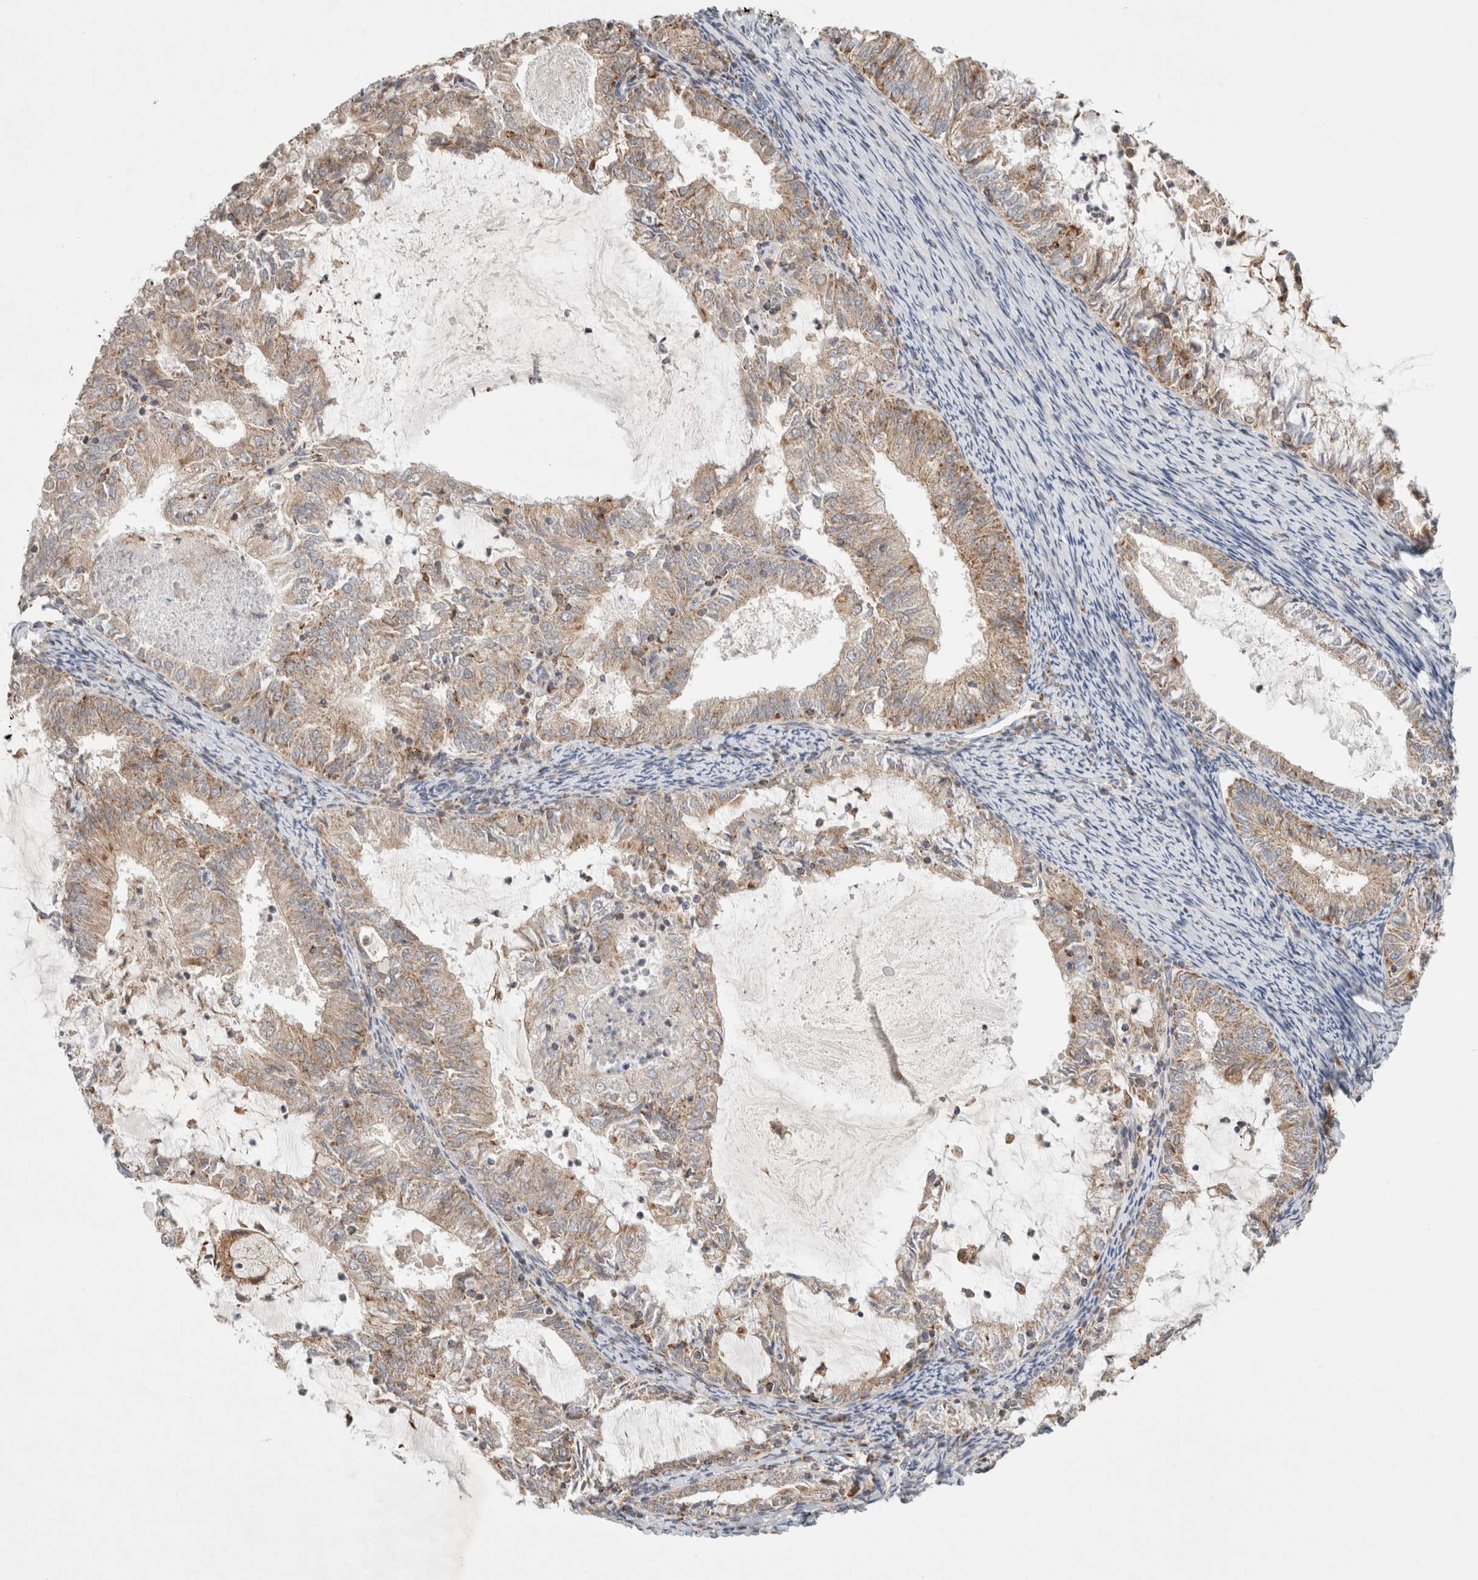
{"staining": {"intensity": "weak", "quantity": ">75%", "location": "cytoplasmic/membranous"}, "tissue": "endometrial cancer", "cell_type": "Tumor cells", "image_type": "cancer", "snomed": [{"axis": "morphology", "description": "Adenocarcinoma, NOS"}, {"axis": "topography", "description": "Endometrium"}], "caption": "Approximately >75% of tumor cells in adenocarcinoma (endometrial) exhibit weak cytoplasmic/membranous protein positivity as visualized by brown immunohistochemical staining.", "gene": "HROB", "patient": {"sex": "female", "age": 57}}